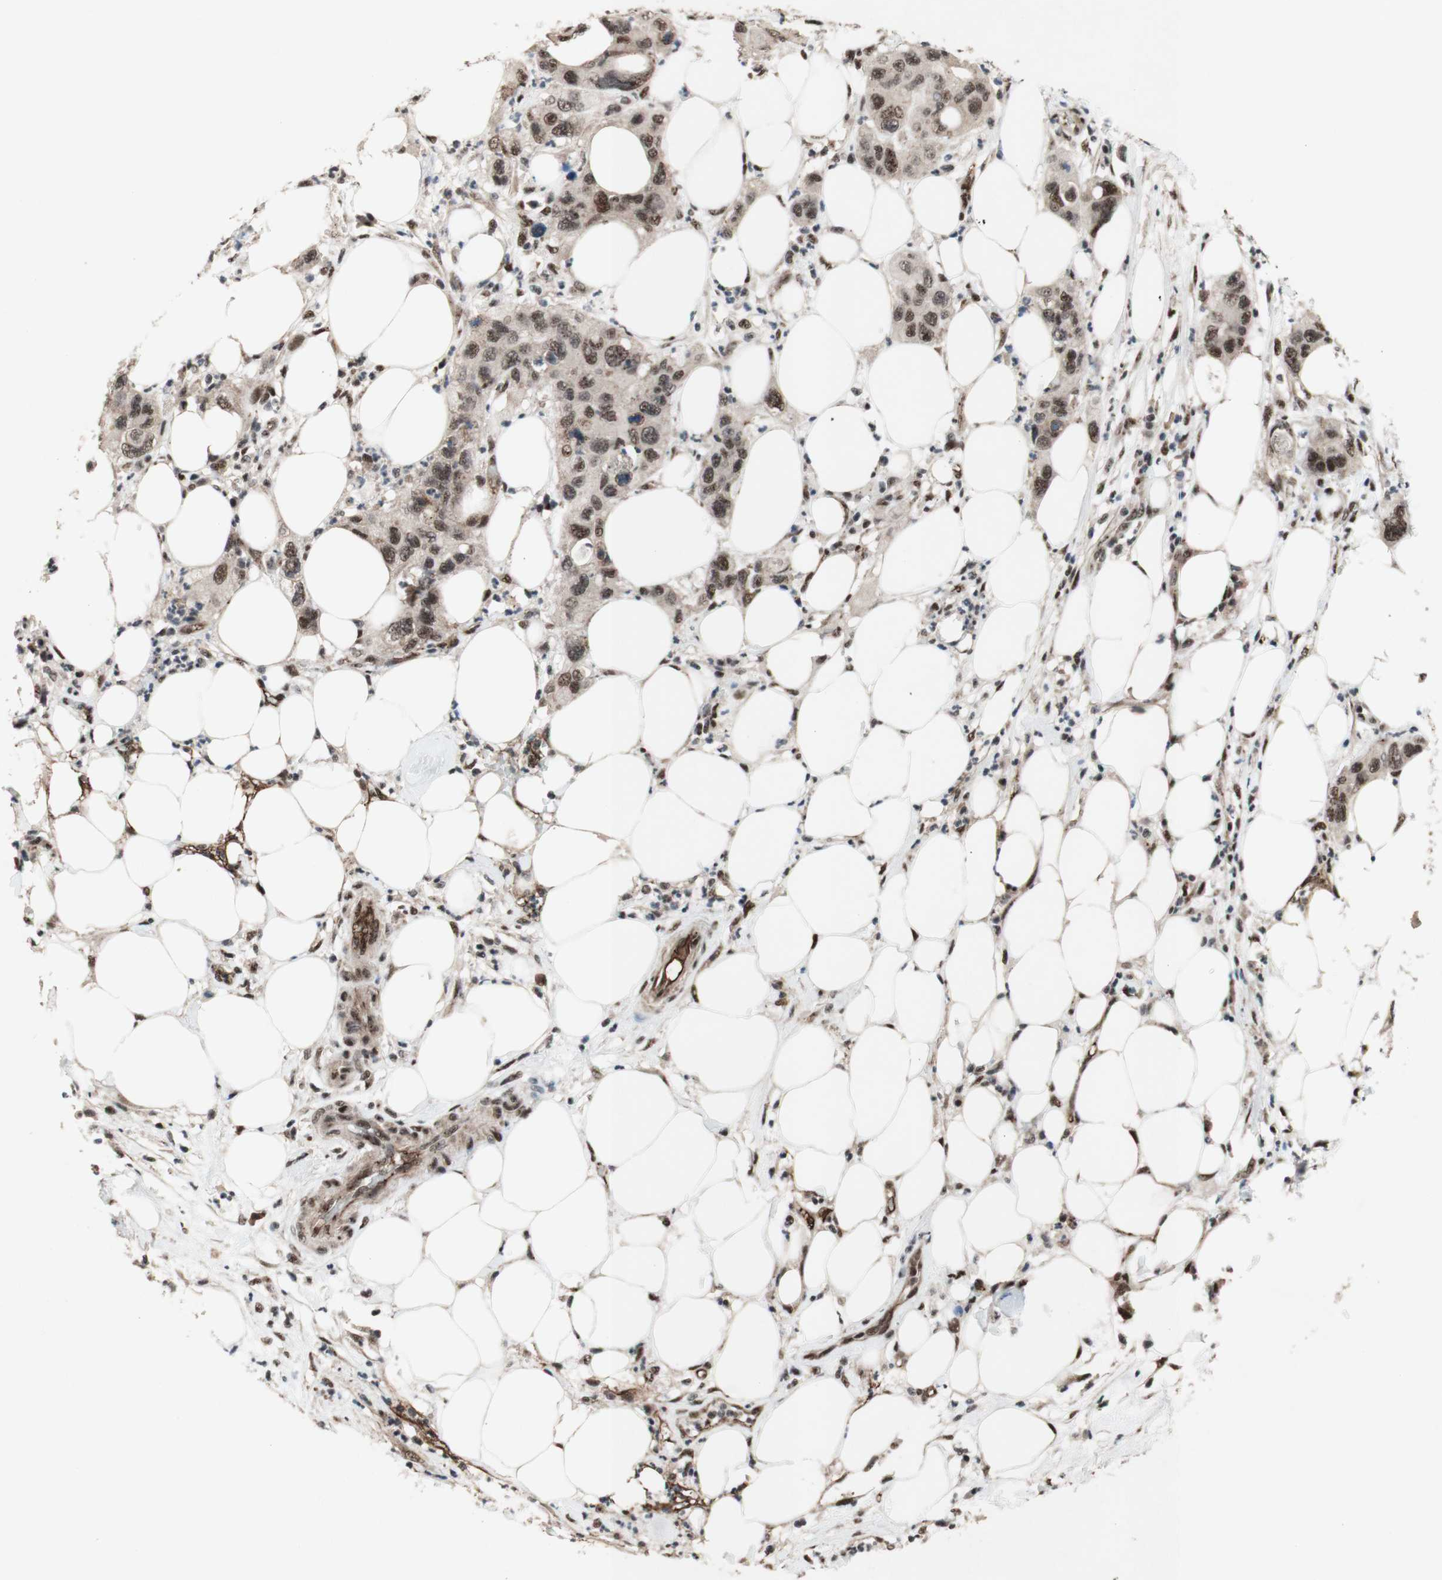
{"staining": {"intensity": "moderate", "quantity": ">75%", "location": "nuclear"}, "tissue": "pancreatic cancer", "cell_type": "Tumor cells", "image_type": "cancer", "snomed": [{"axis": "morphology", "description": "Adenocarcinoma, NOS"}, {"axis": "topography", "description": "Pancreas"}], "caption": "Adenocarcinoma (pancreatic) tissue reveals moderate nuclear positivity in approximately >75% of tumor cells", "gene": "TLE1", "patient": {"sex": "female", "age": 71}}